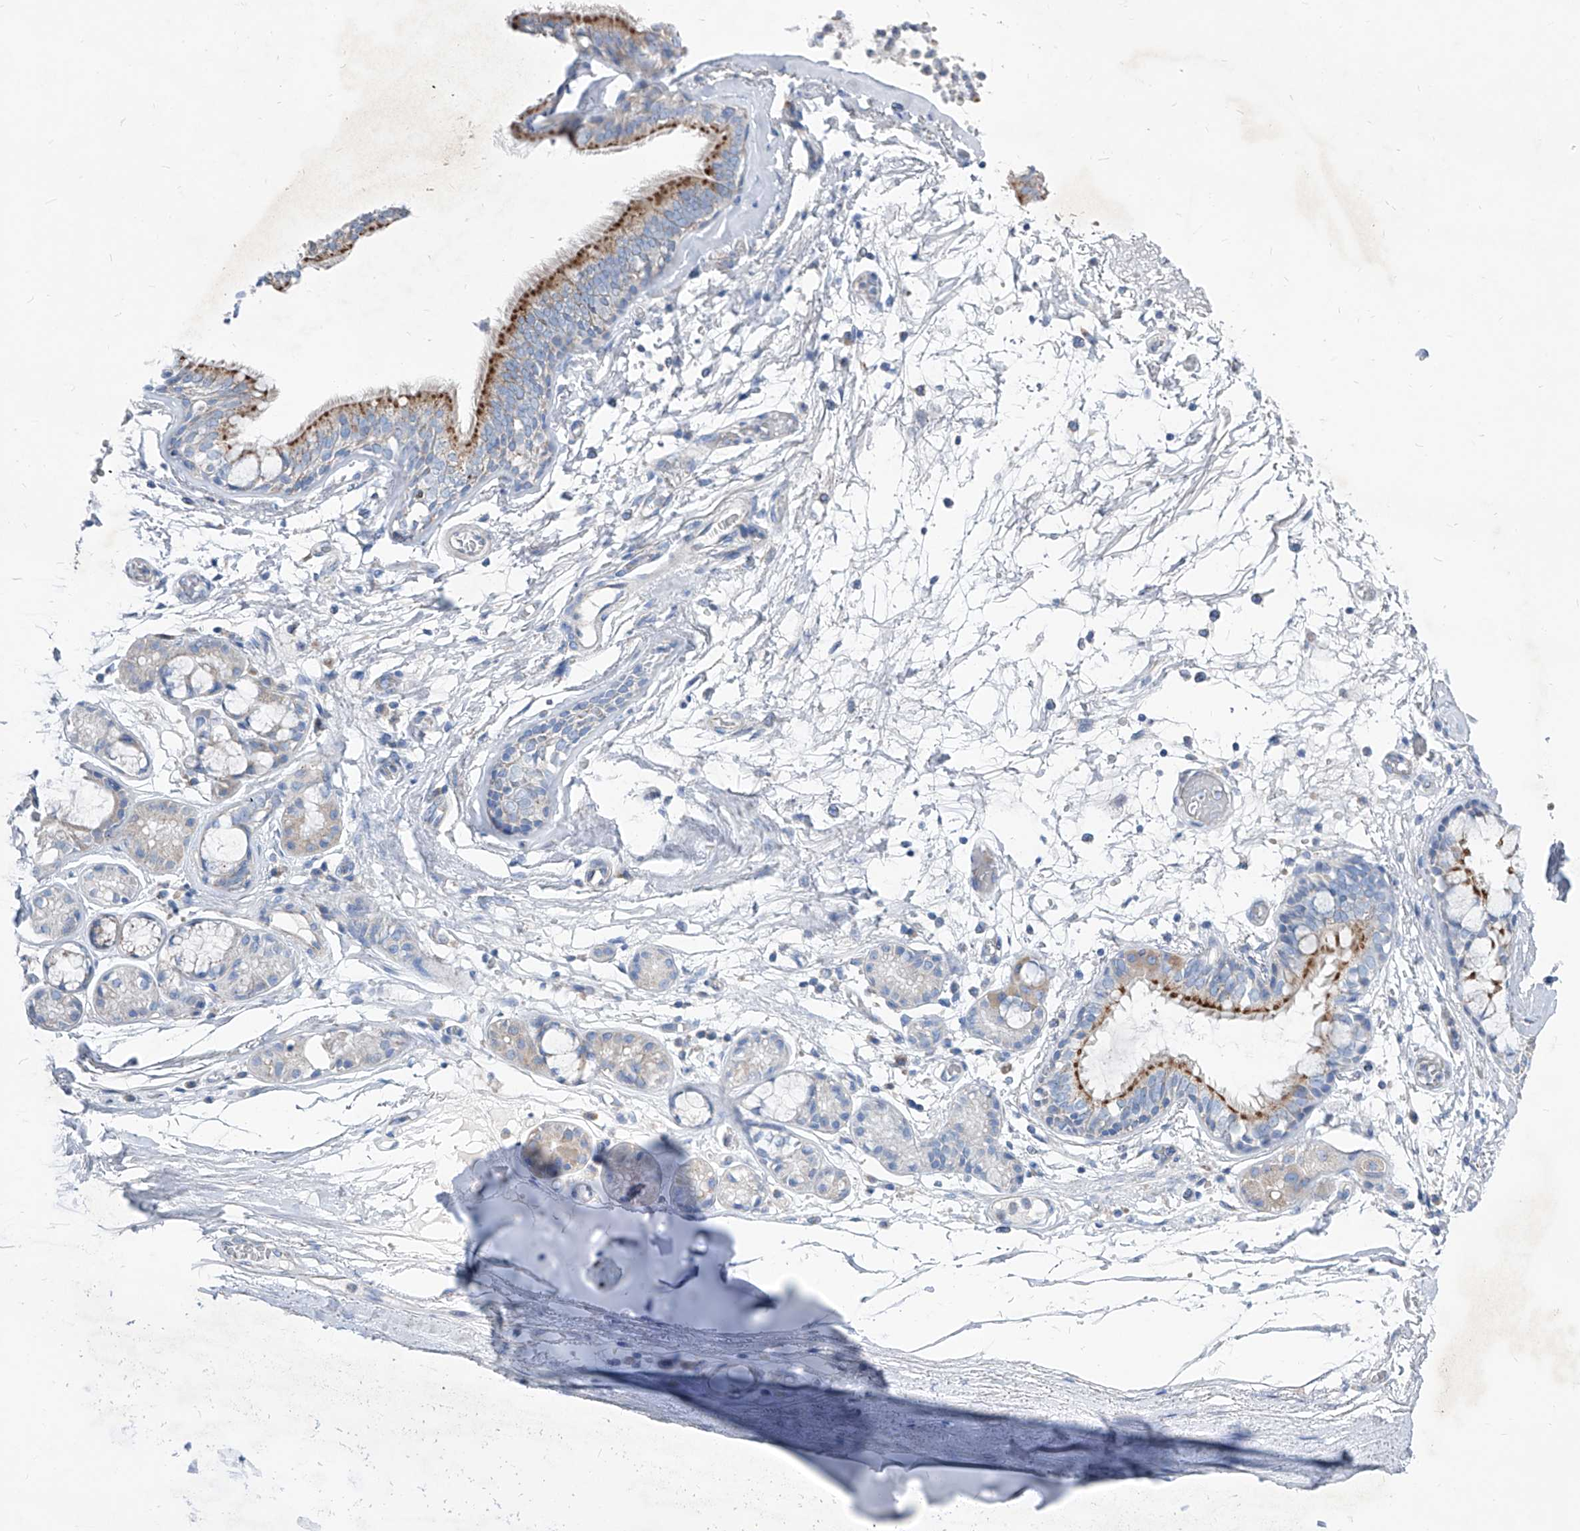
{"staining": {"intensity": "negative", "quantity": "none", "location": "none"}, "tissue": "adipose tissue", "cell_type": "Adipocytes", "image_type": "normal", "snomed": [{"axis": "morphology", "description": "Normal tissue, NOS"}, {"axis": "topography", "description": "Cartilage tissue"}], "caption": "IHC histopathology image of benign adipose tissue: human adipose tissue stained with DAB demonstrates no significant protein staining in adipocytes.", "gene": "AGPS", "patient": {"sex": "female", "age": 63}}